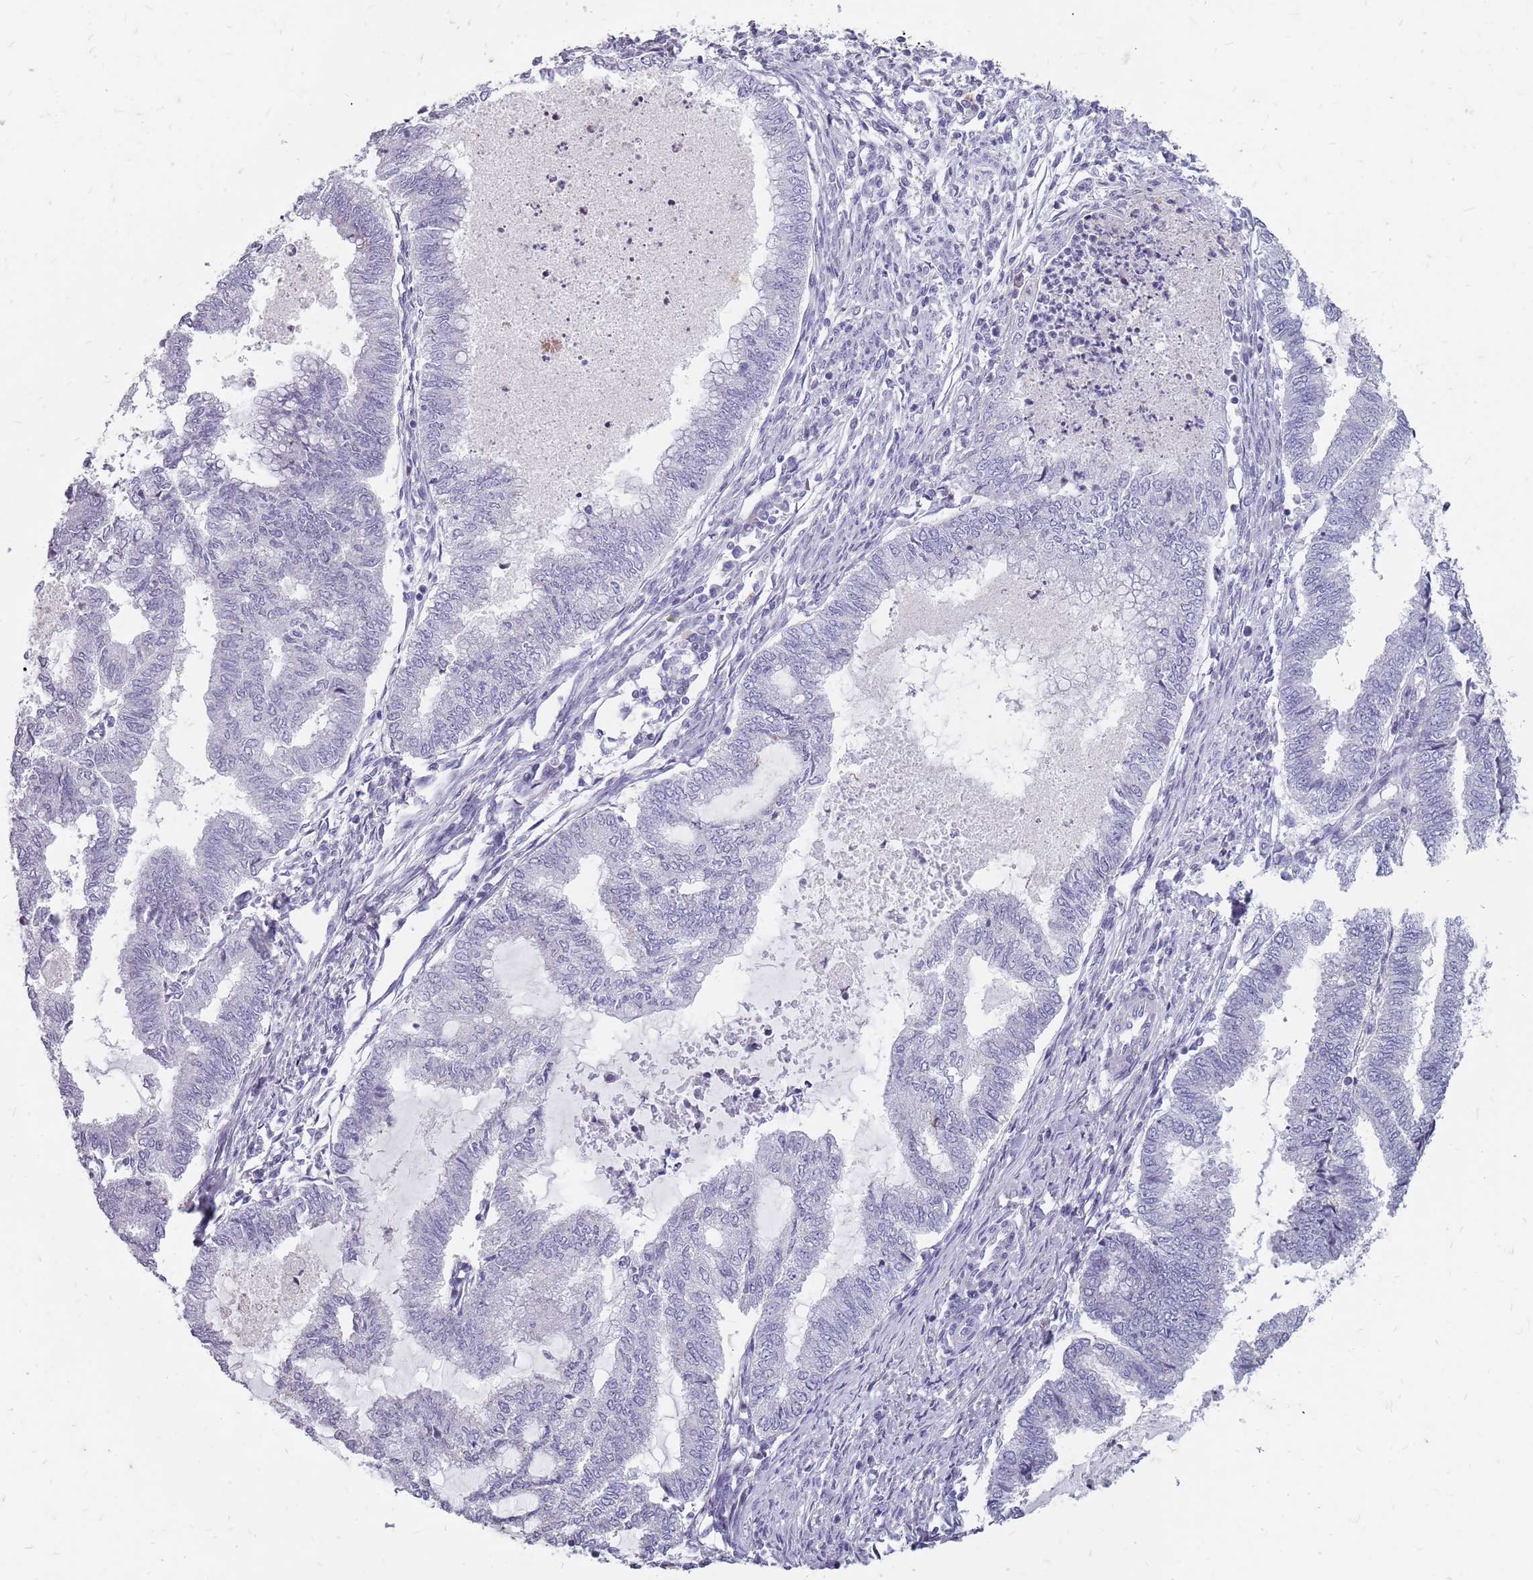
{"staining": {"intensity": "negative", "quantity": "none", "location": "none"}, "tissue": "endometrial cancer", "cell_type": "Tumor cells", "image_type": "cancer", "snomed": [{"axis": "morphology", "description": "Adenocarcinoma, NOS"}, {"axis": "topography", "description": "Endometrium"}], "caption": "The immunohistochemistry (IHC) micrograph has no significant staining in tumor cells of endometrial adenocarcinoma tissue. The staining was performed using DAB (3,3'-diaminobenzidine) to visualize the protein expression in brown, while the nuclei were stained in blue with hematoxylin (Magnification: 20x).", "gene": "NEK6", "patient": {"sex": "female", "age": 79}}